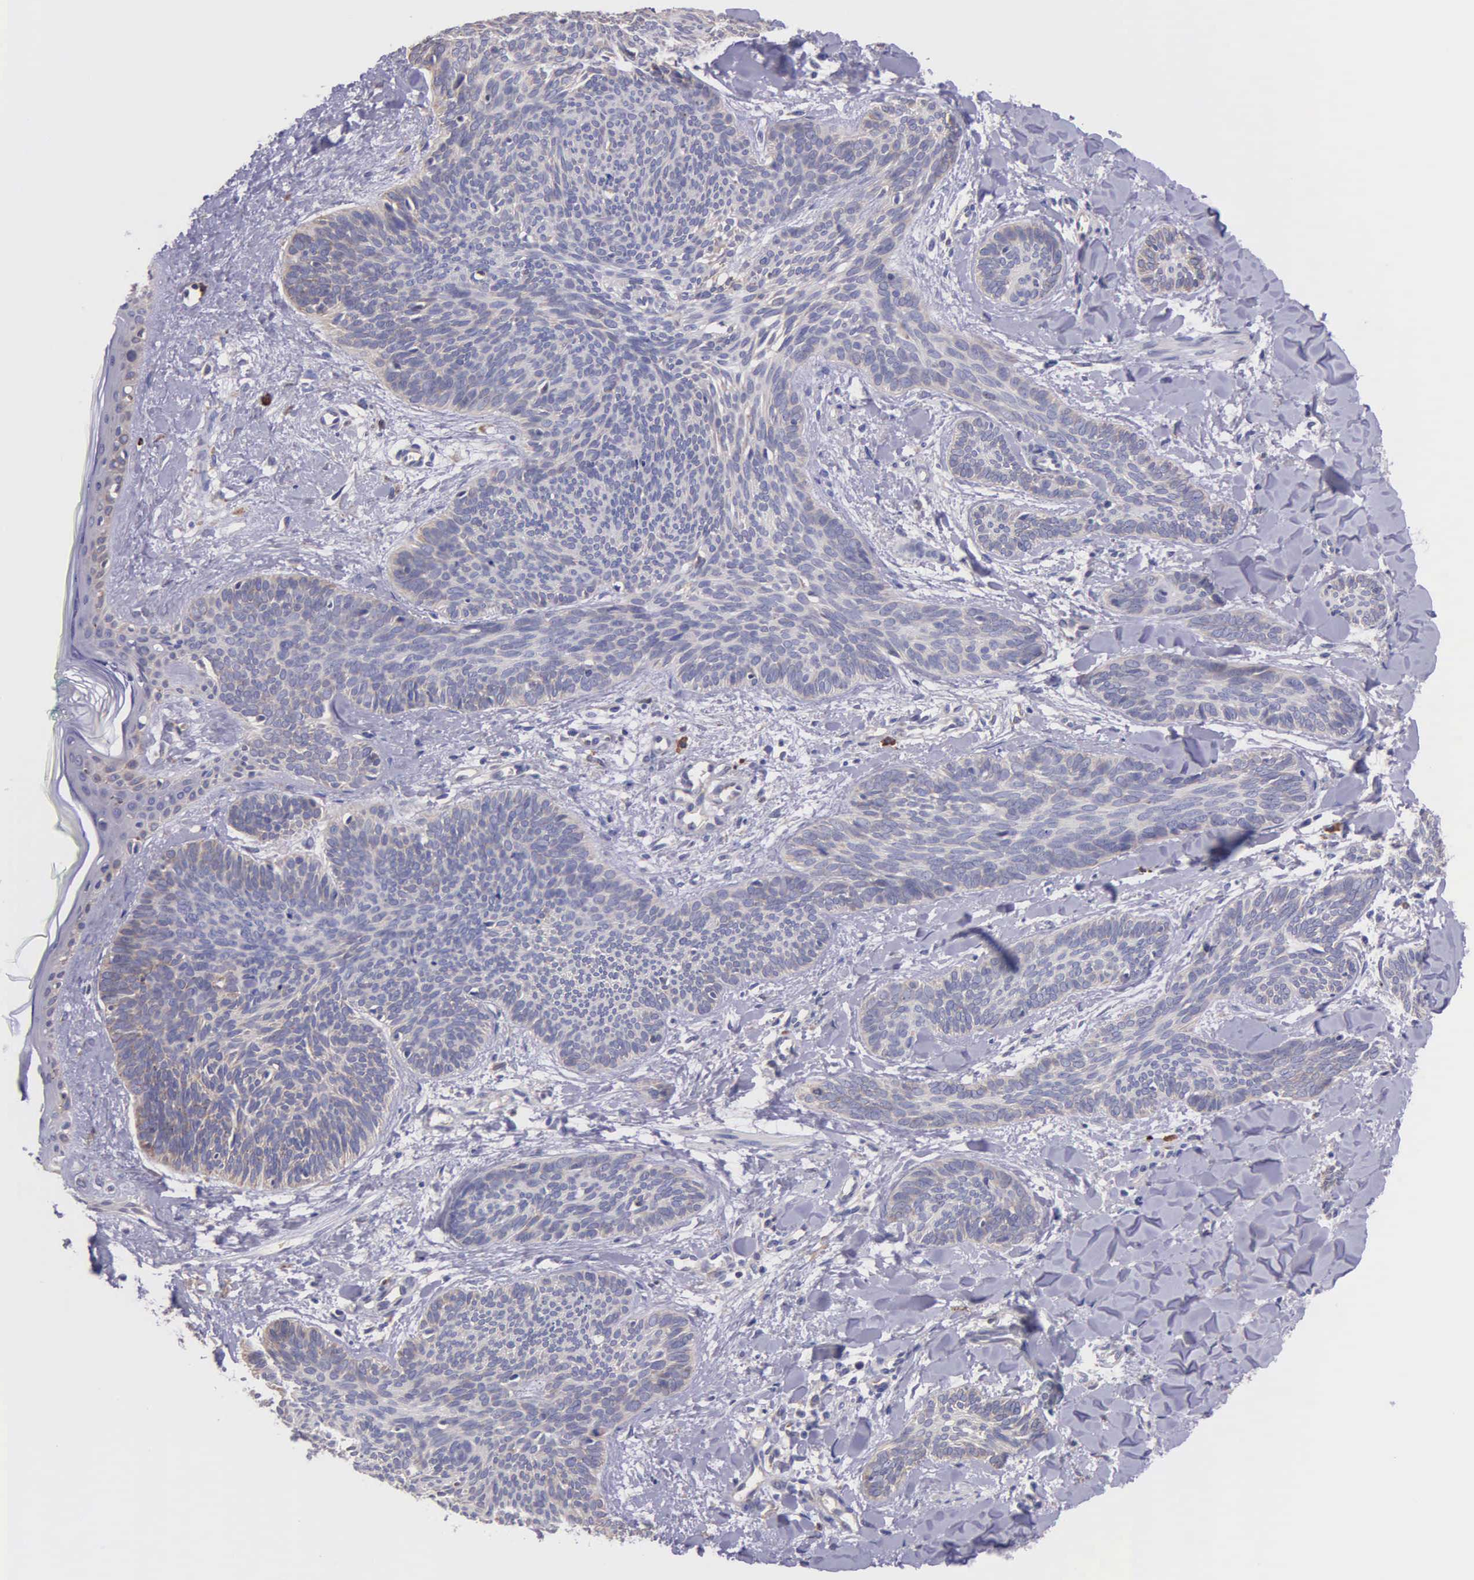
{"staining": {"intensity": "weak", "quantity": "<25%", "location": "cytoplasmic/membranous"}, "tissue": "skin cancer", "cell_type": "Tumor cells", "image_type": "cancer", "snomed": [{"axis": "morphology", "description": "Basal cell carcinoma"}, {"axis": "topography", "description": "Skin"}], "caption": "Tumor cells show no significant protein staining in skin cancer (basal cell carcinoma).", "gene": "ZC3H12B", "patient": {"sex": "female", "age": 81}}